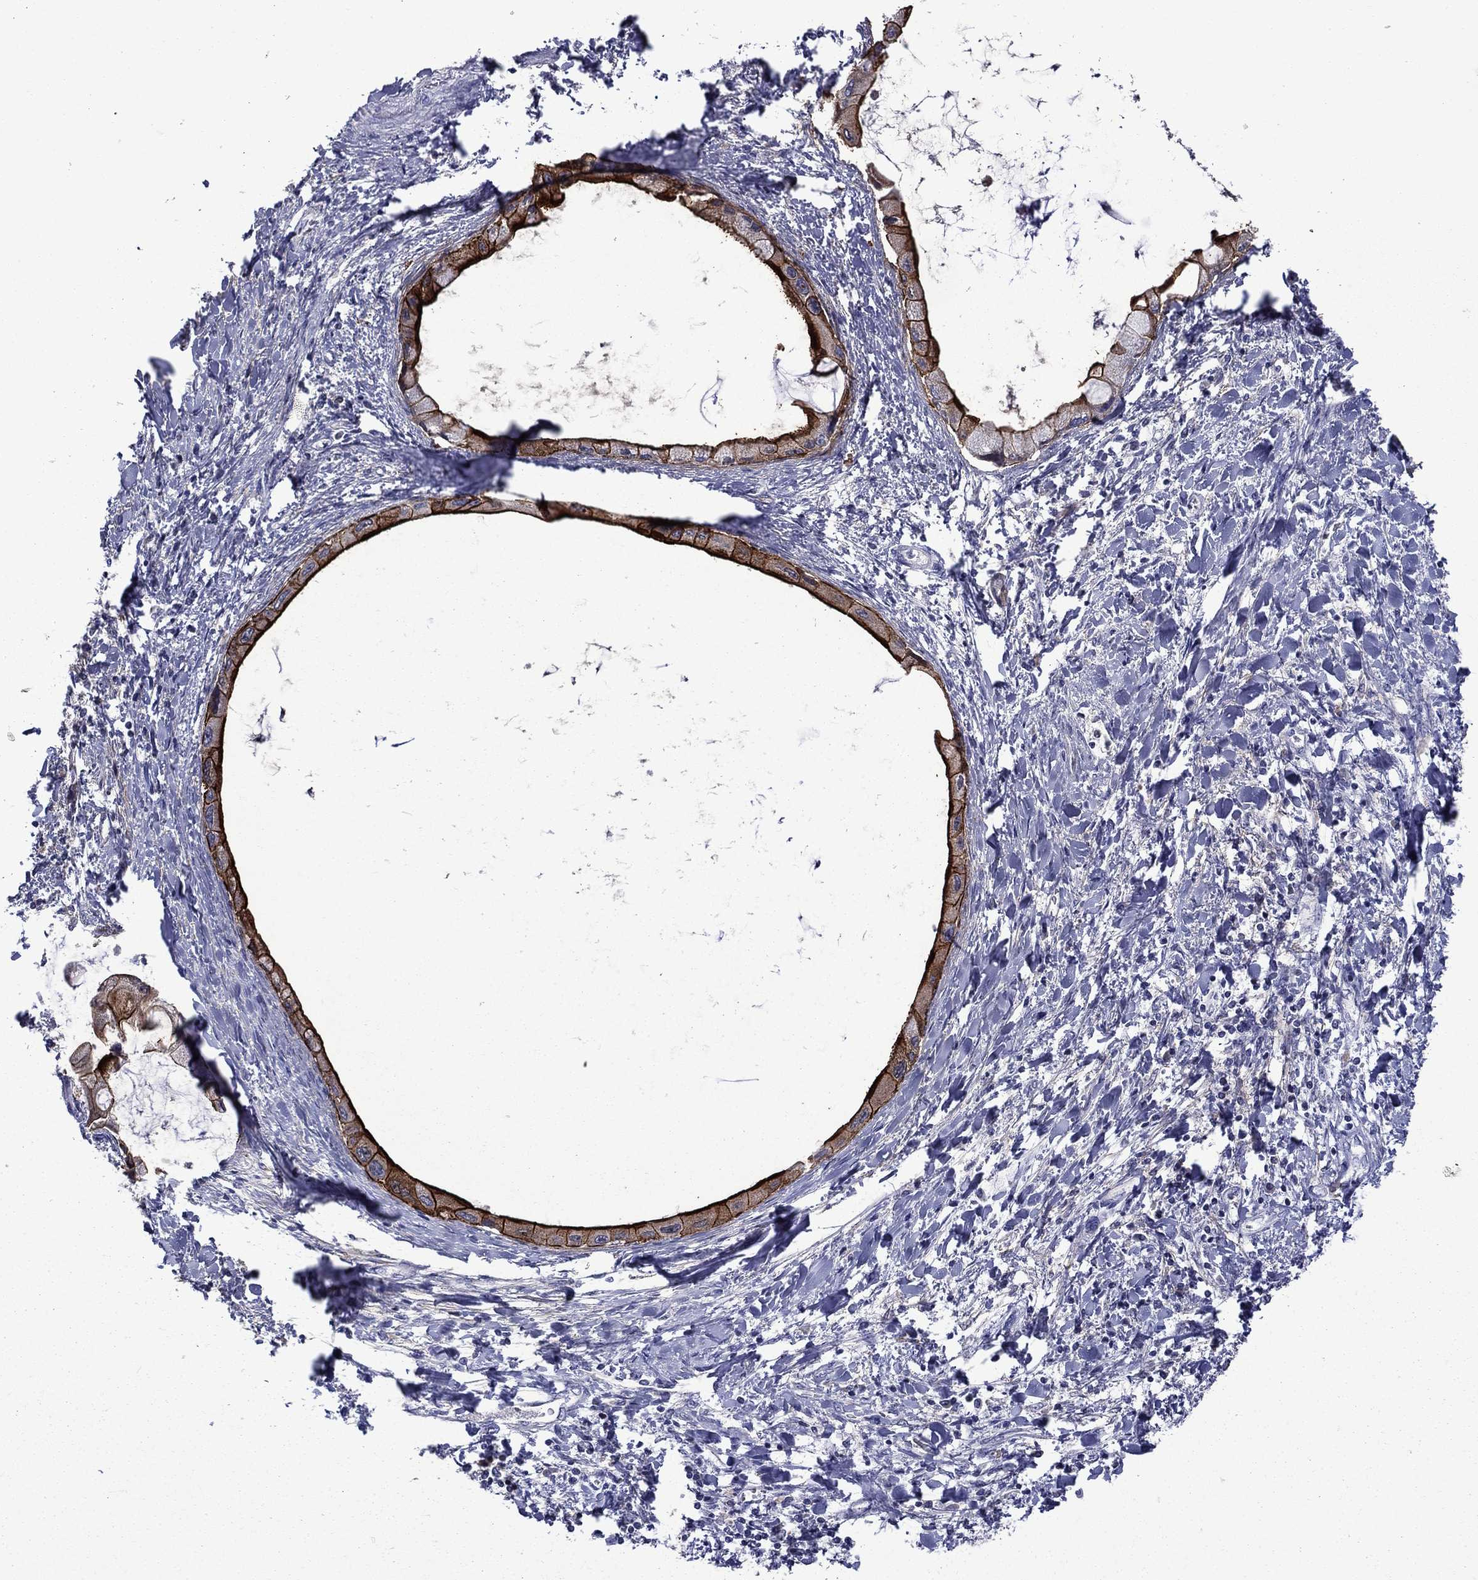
{"staining": {"intensity": "strong", "quantity": ">75%", "location": "cytoplasmic/membranous"}, "tissue": "liver cancer", "cell_type": "Tumor cells", "image_type": "cancer", "snomed": [{"axis": "morphology", "description": "Cholangiocarcinoma"}, {"axis": "topography", "description": "Liver"}], "caption": "Protein analysis of liver cholangiocarcinoma tissue exhibits strong cytoplasmic/membranous positivity in approximately >75% of tumor cells.", "gene": "LMO7", "patient": {"sex": "male", "age": 50}}